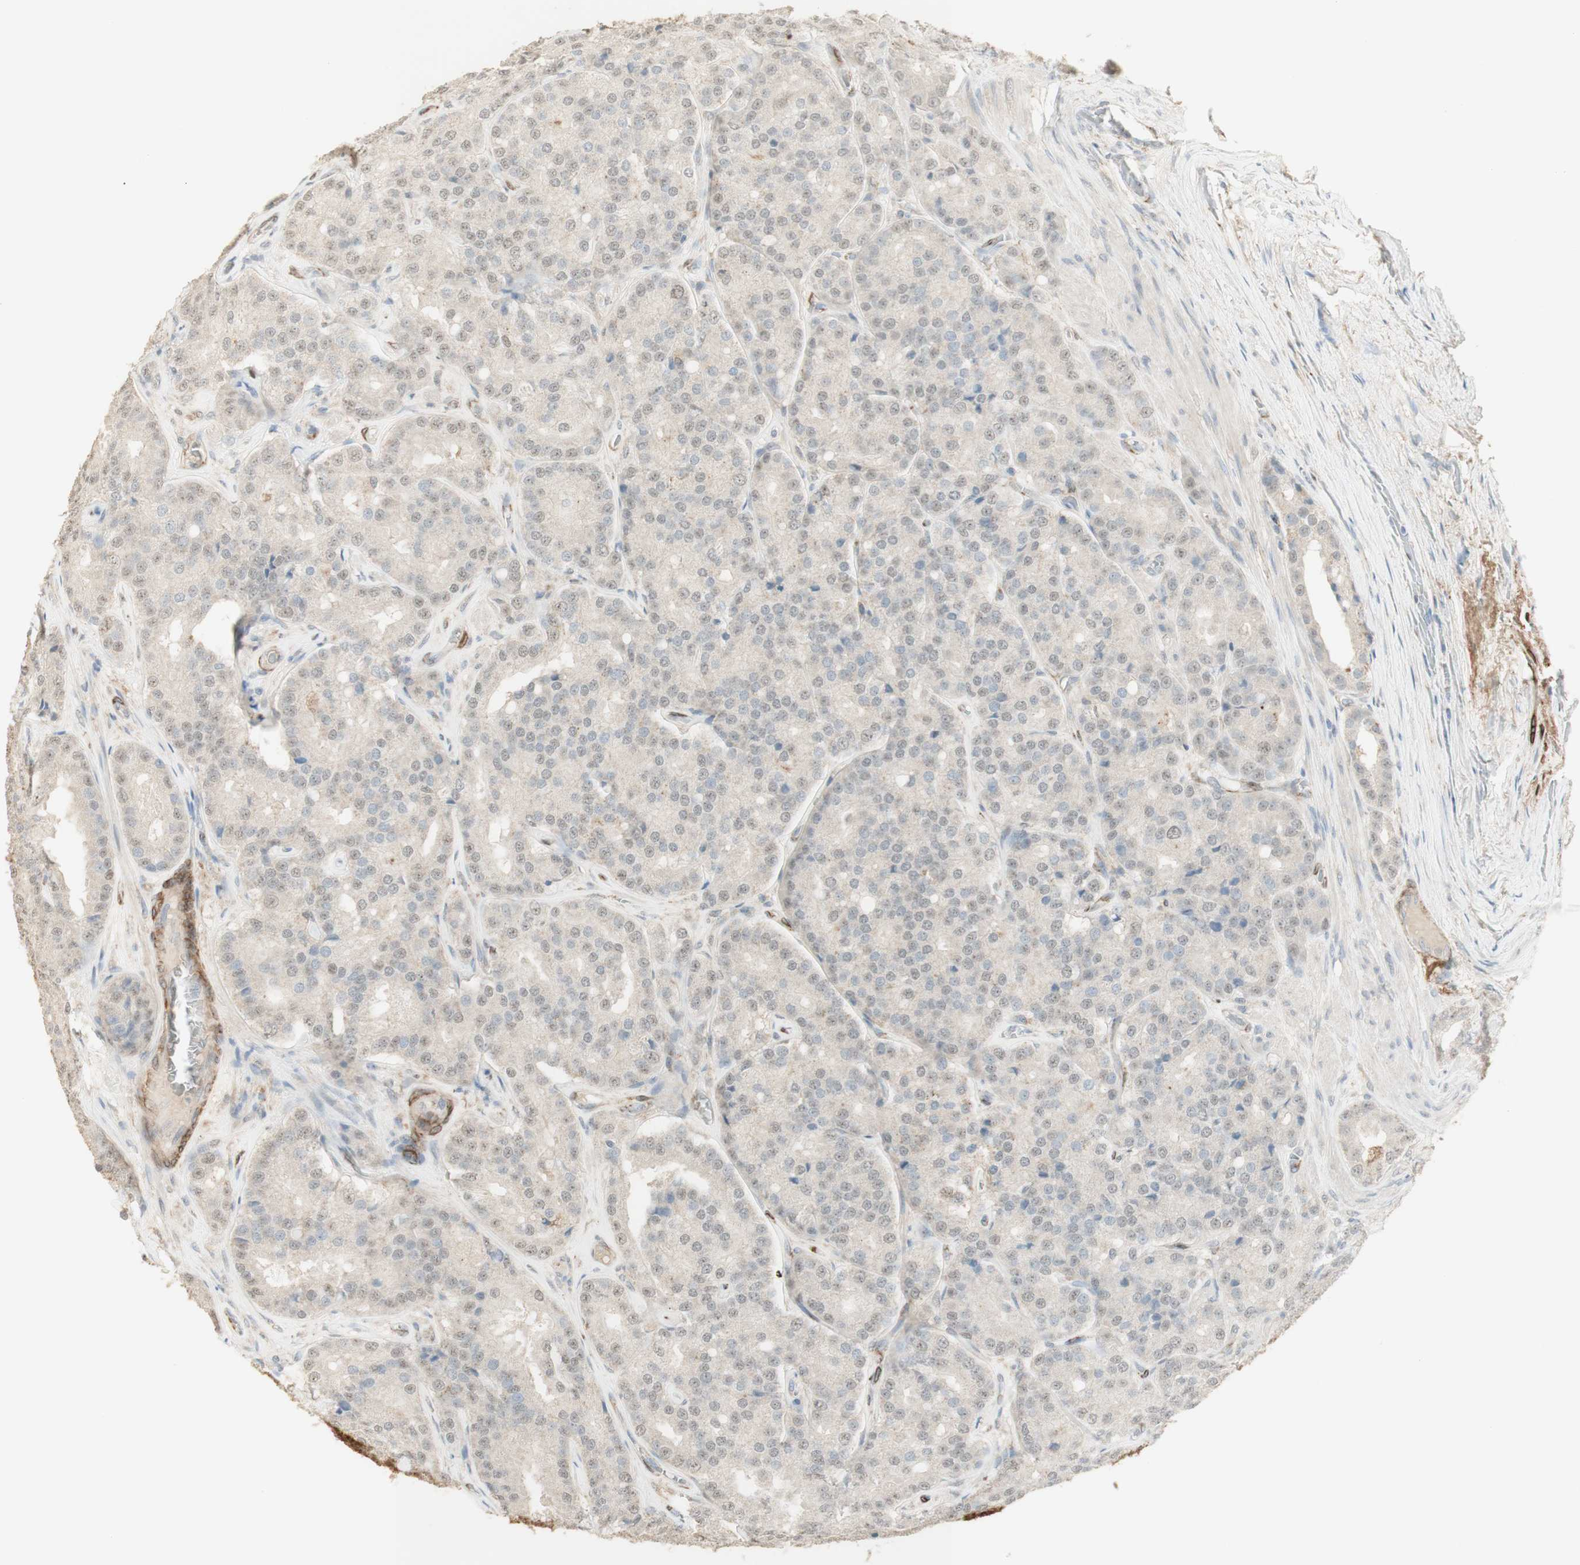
{"staining": {"intensity": "negative", "quantity": "none", "location": "none"}, "tissue": "prostate cancer", "cell_type": "Tumor cells", "image_type": "cancer", "snomed": [{"axis": "morphology", "description": "Adenocarcinoma, High grade"}, {"axis": "topography", "description": "Prostate"}], "caption": "Immunohistochemical staining of human high-grade adenocarcinoma (prostate) exhibits no significant staining in tumor cells.", "gene": "MUC3A", "patient": {"sex": "male", "age": 65}}